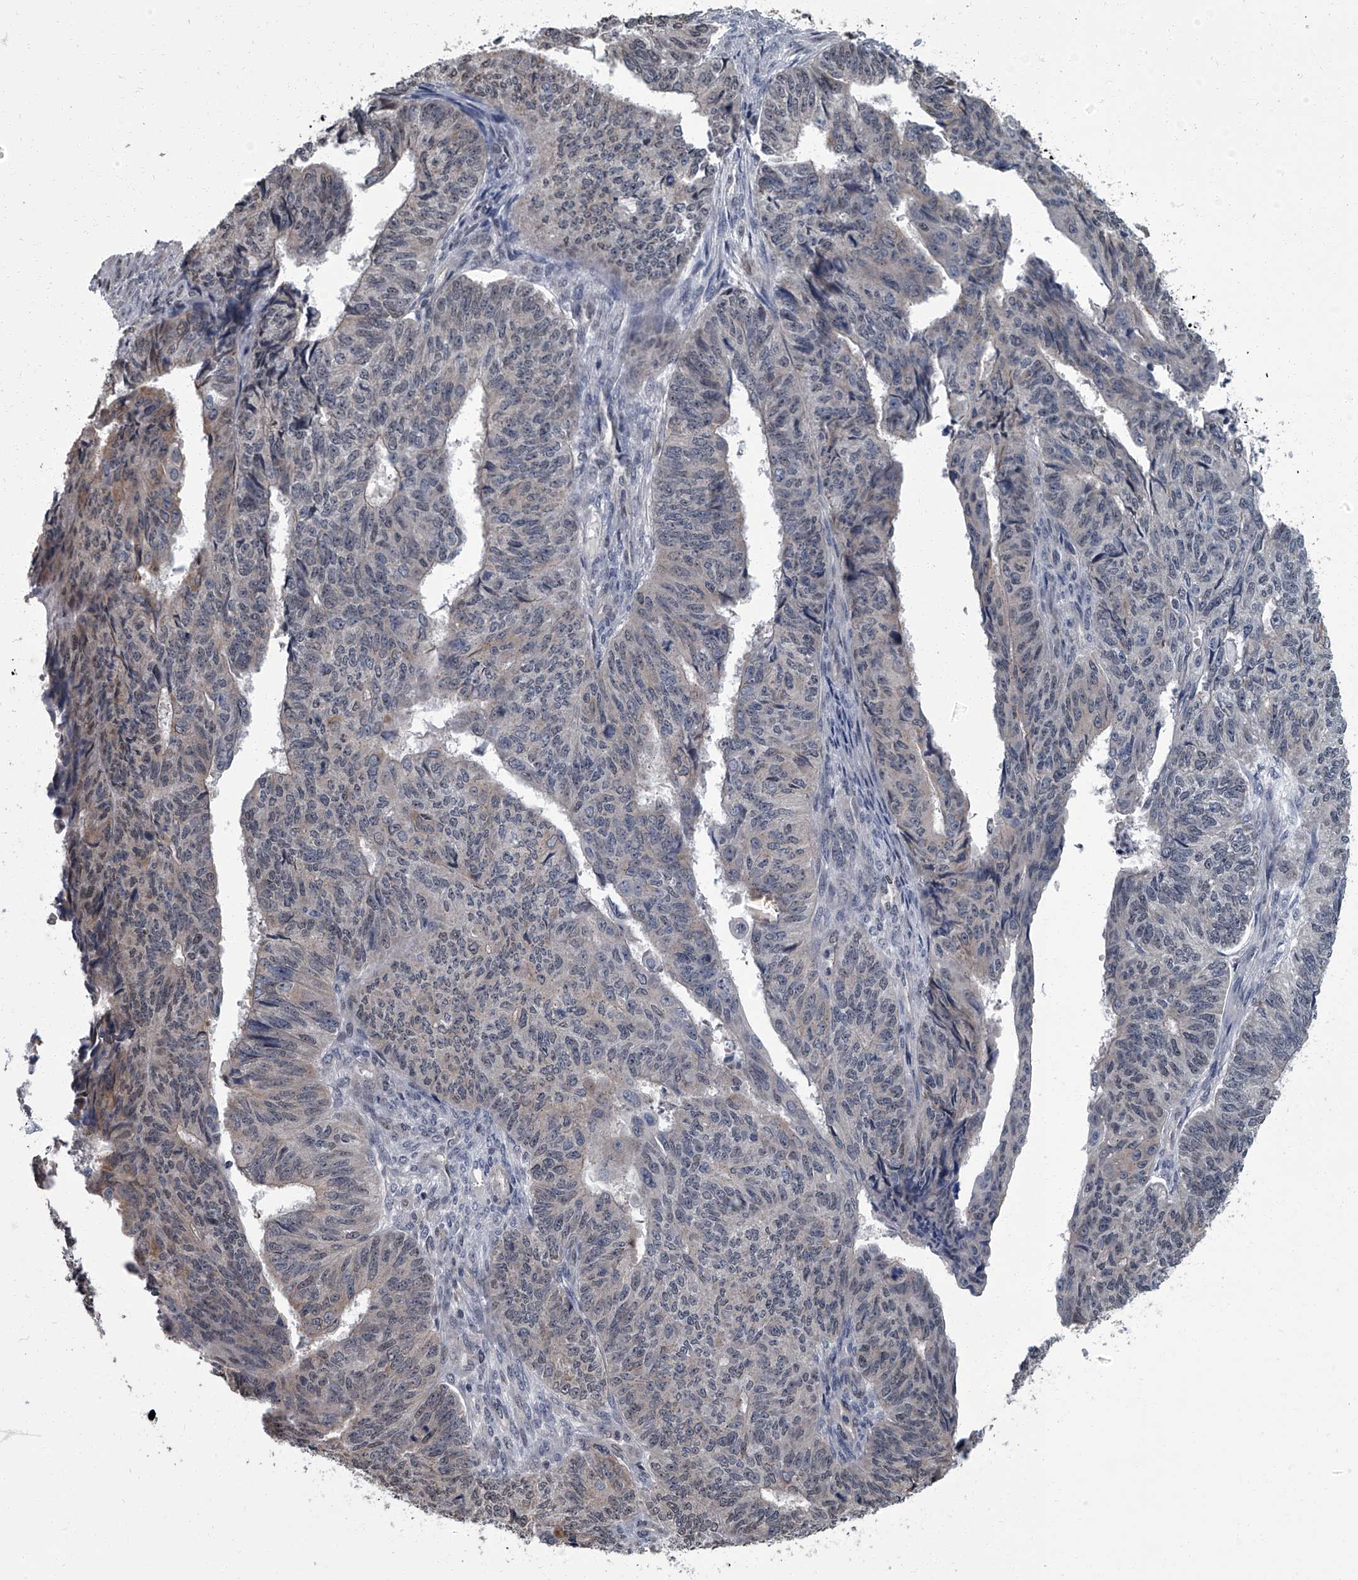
{"staining": {"intensity": "negative", "quantity": "none", "location": "none"}, "tissue": "endometrial cancer", "cell_type": "Tumor cells", "image_type": "cancer", "snomed": [{"axis": "morphology", "description": "Adenocarcinoma, NOS"}, {"axis": "topography", "description": "Endometrium"}], "caption": "This is an immunohistochemistry (IHC) histopathology image of human endometrial cancer. There is no expression in tumor cells.", "gene": "ZNF274", "patient": {"sex": "female", "age": 32}}